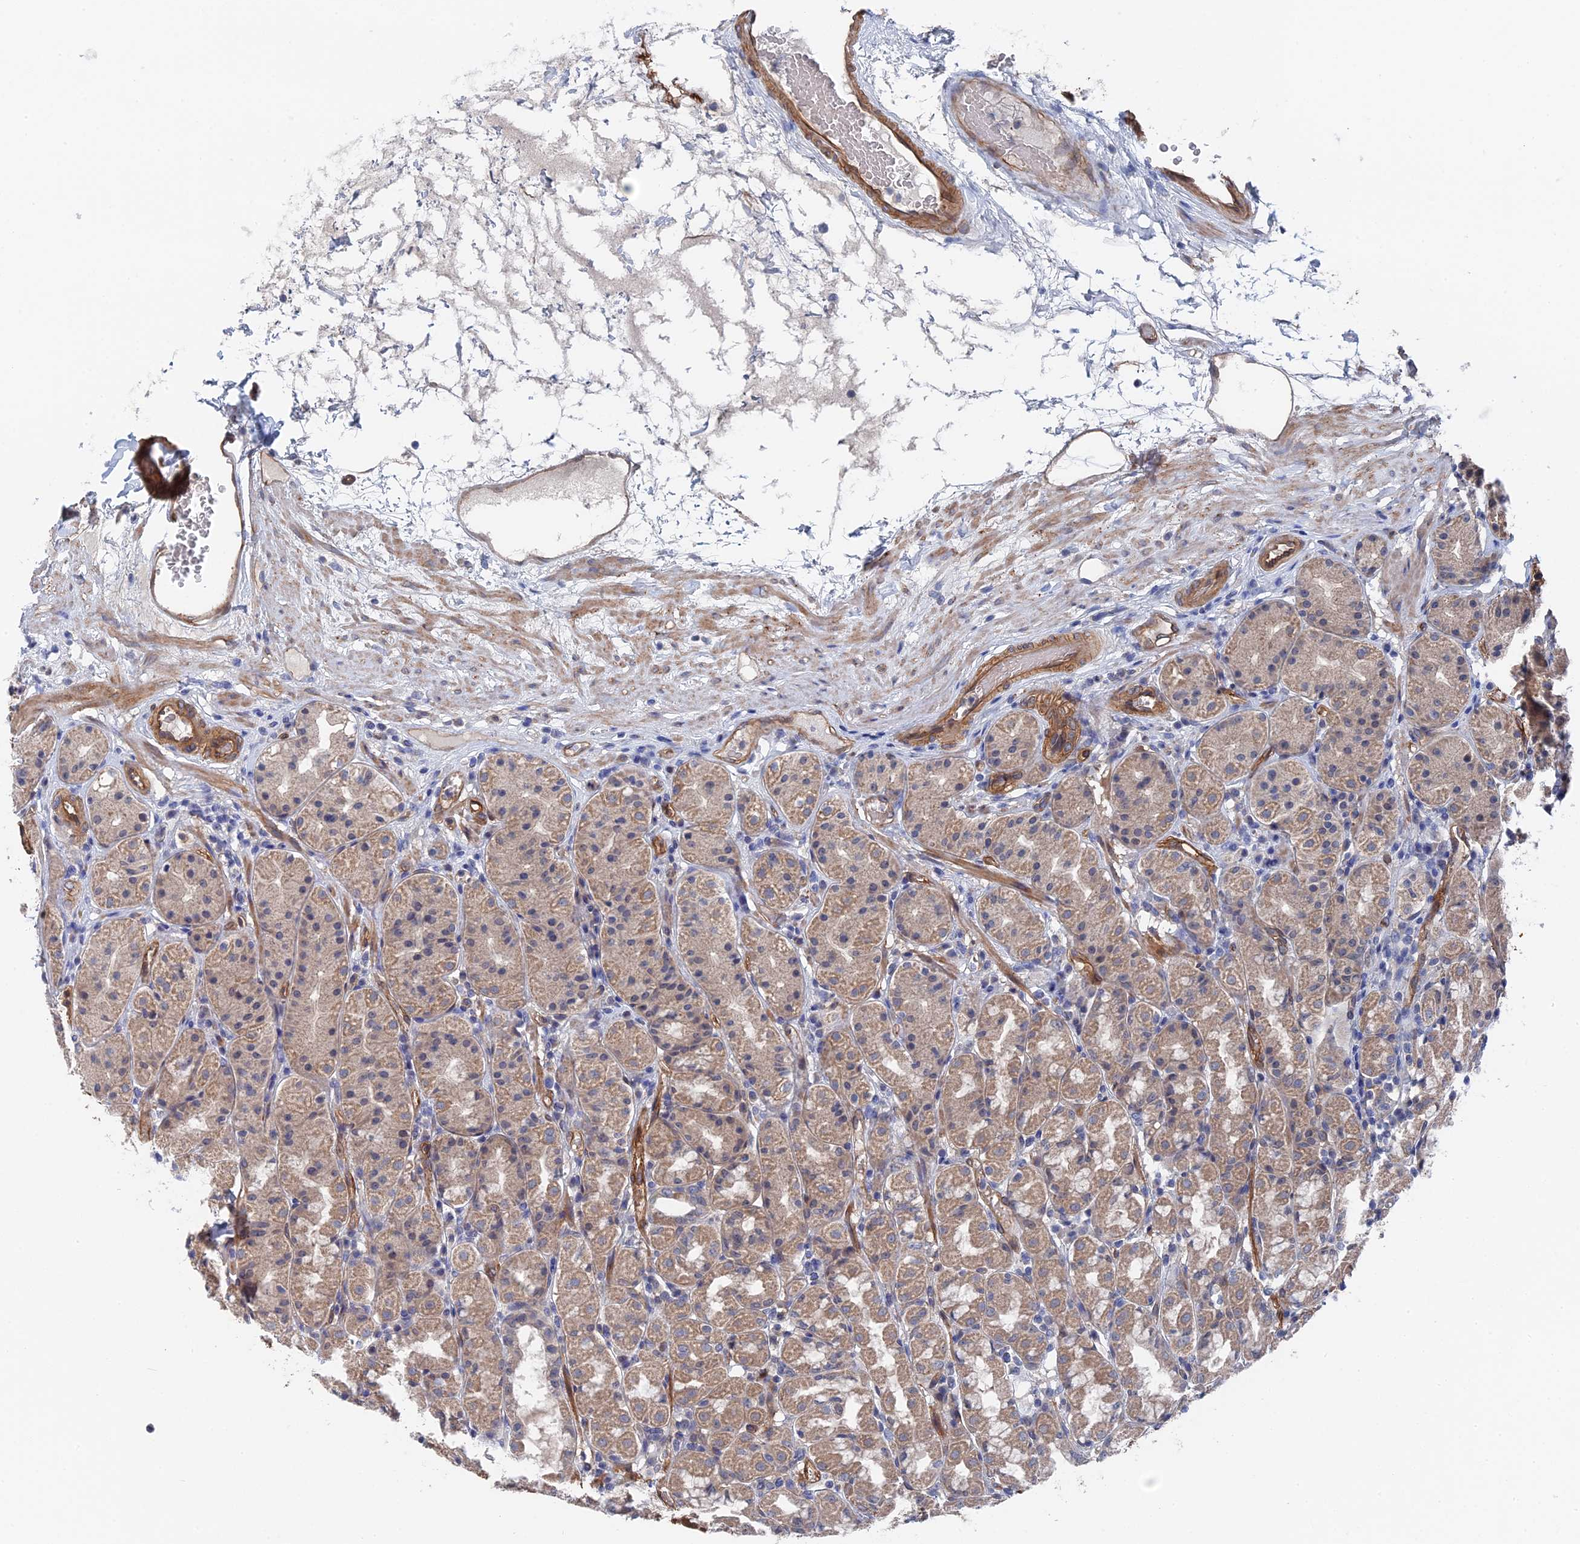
{"staining": {"intensity": "moderate", "quantity": "25%-75%", "location": "cytoplasmic/membranous,nuclear"}, "tissue": "stomach", "cell_type": "Glandular cells", "image_type": "normal", "snomed": [{"axis": "morphology", "description": "Normal tissue, NOS"}, {"axis": "topography", "description": "Stomach, lower"}], "caption": "A brown stain shows moderate cytoplasmic/membranous,nuclear staining of a protein in glandular cells of unremarkable human stomach.", "gene": "MTHFSD", "patient": {"sex": "female", "age": 56}}